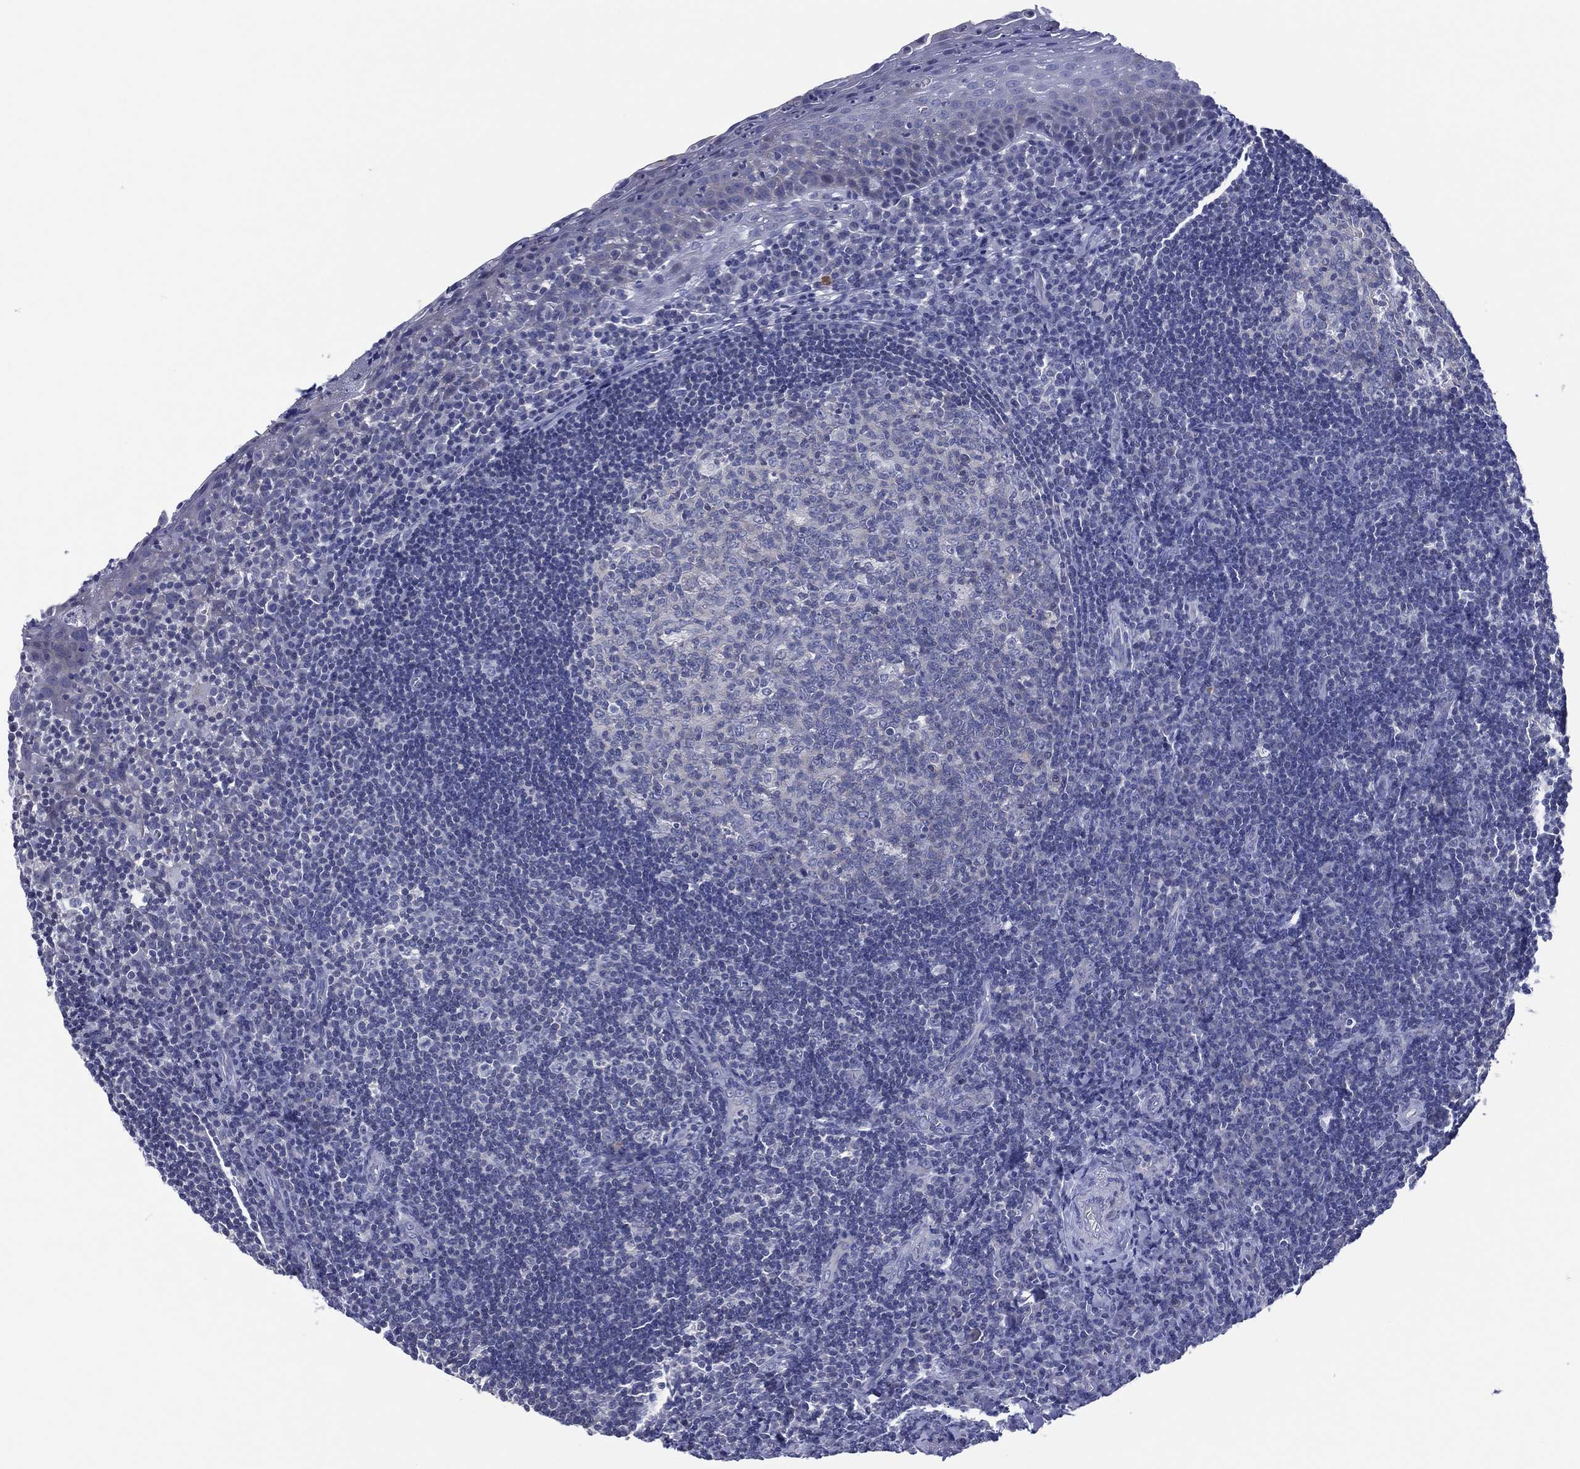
{"staining": {"intensity": "negative", "quantity": "none", "location": "none"}, "tissue": "tonsil", "cell_type": "Germinal center cells", "image_type": "normal", "snomed": [{"axis": "morphology", "description": "Normal tissue, NOS"}, {"axis": "morphology", "description": "Inflammation, NOS"}, {"axis": "topography", "description": "Tonsil"}], "caption": "A micrograph of tonsil stained for a protein displays no brown staining in germinal center cells. (DAB (3,3'-diaminobenzidine) immunohistochemistry with hematoxylin counter stain).", "gene": "TRIM31", "patient": {"sex": "female", "age": 31}}